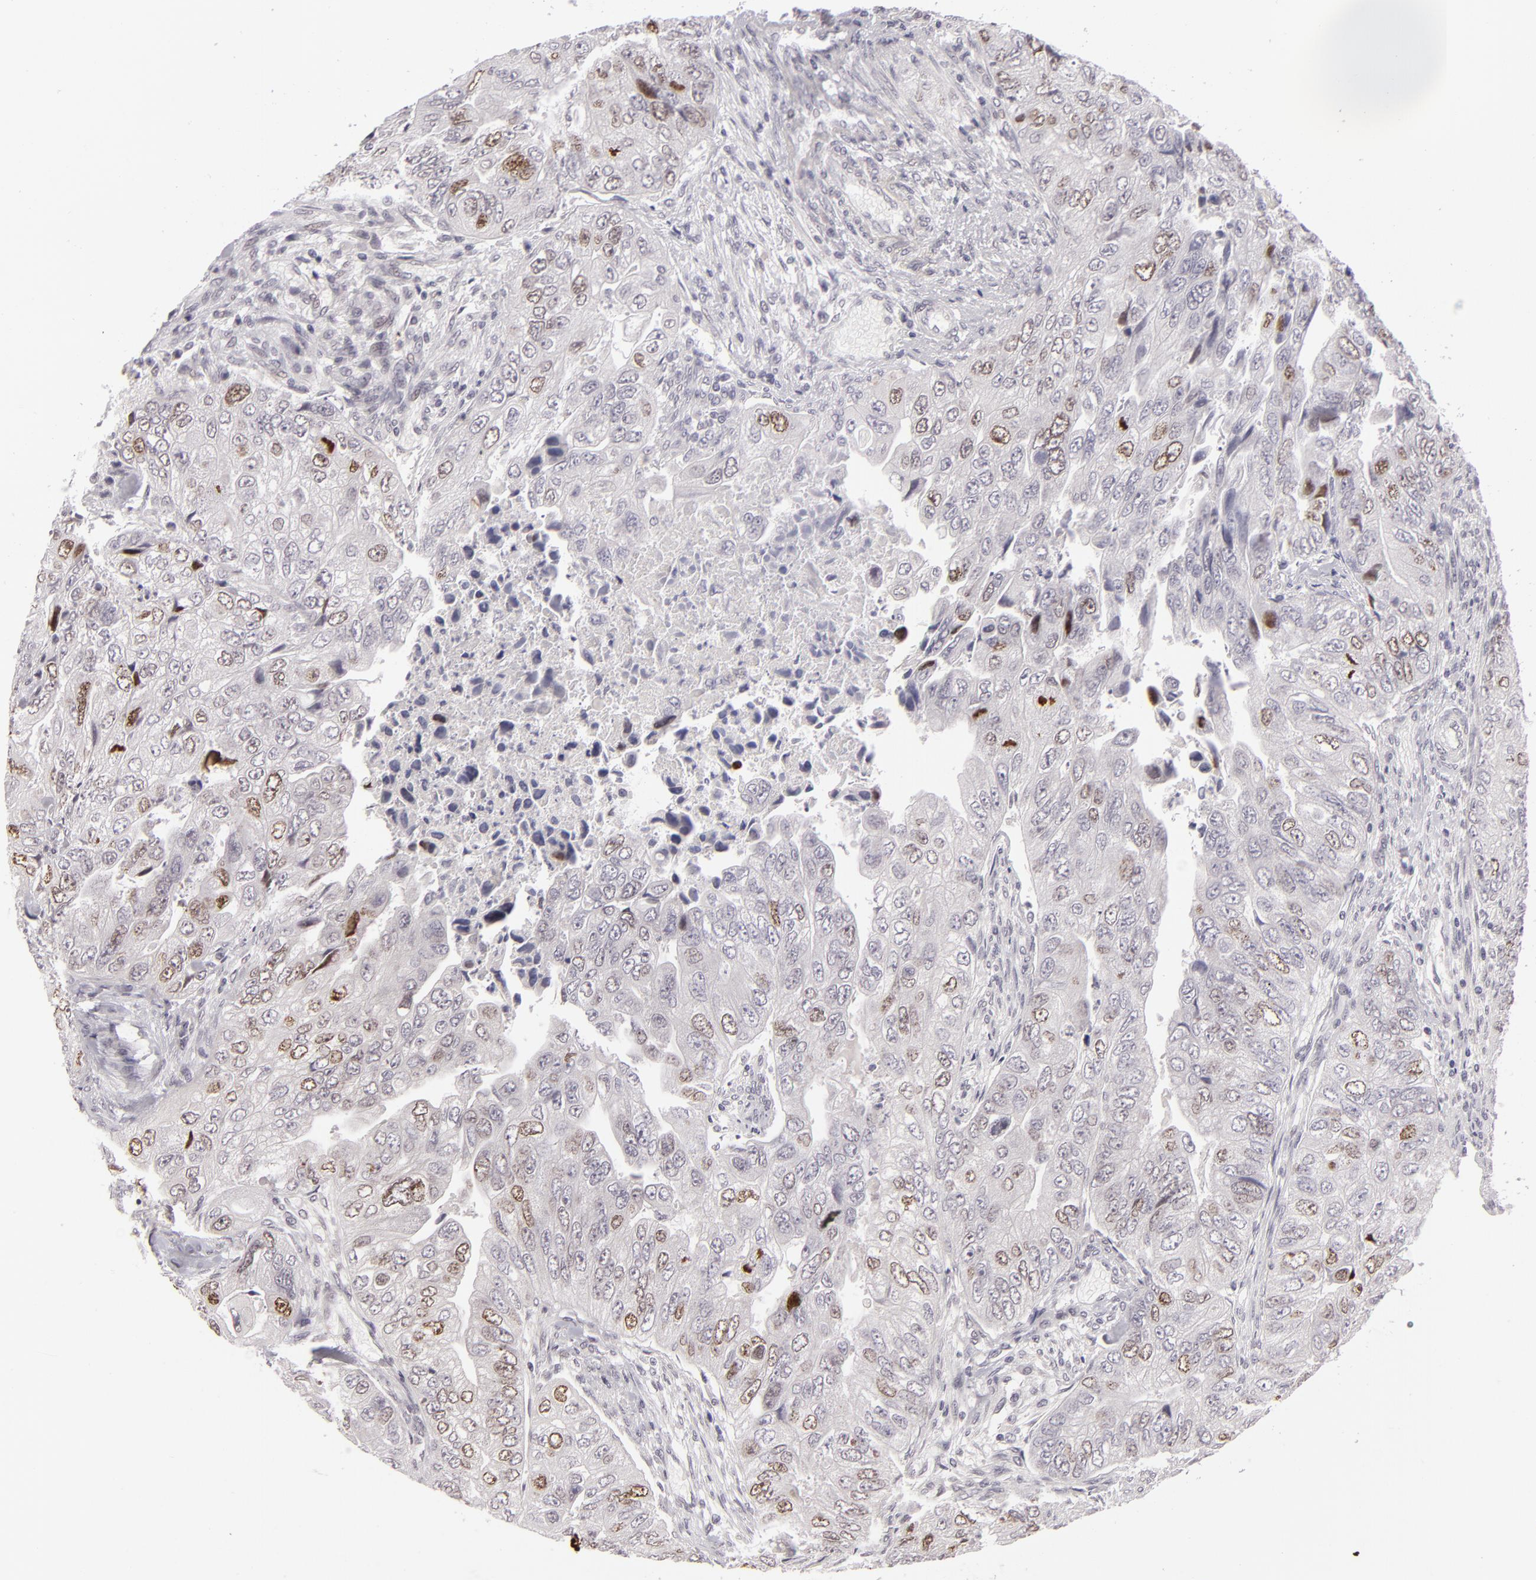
{"staining": {"intensity": "weak", "quantity": "25%-75%", "location": "nuclear"}, "tissue": "colorectal cancer", "cell_type": "Tumor cells", "image_type": "cancer", "snomed": [{"axis": "morphology", "description": "Adenocarcinoma, NOS"}, {"axis": "topography", "description": "Colon"}], "caption": "Brown immunohistochemical staining in human colorectal adenocarcinoma demonstrates weak nuclear staining in about 25%-75% of tumor cells. (IHC, brightfield microscopy, high magnification).", "gene": "ZNF205", "patient": {"sex": "female", "age": 11}}